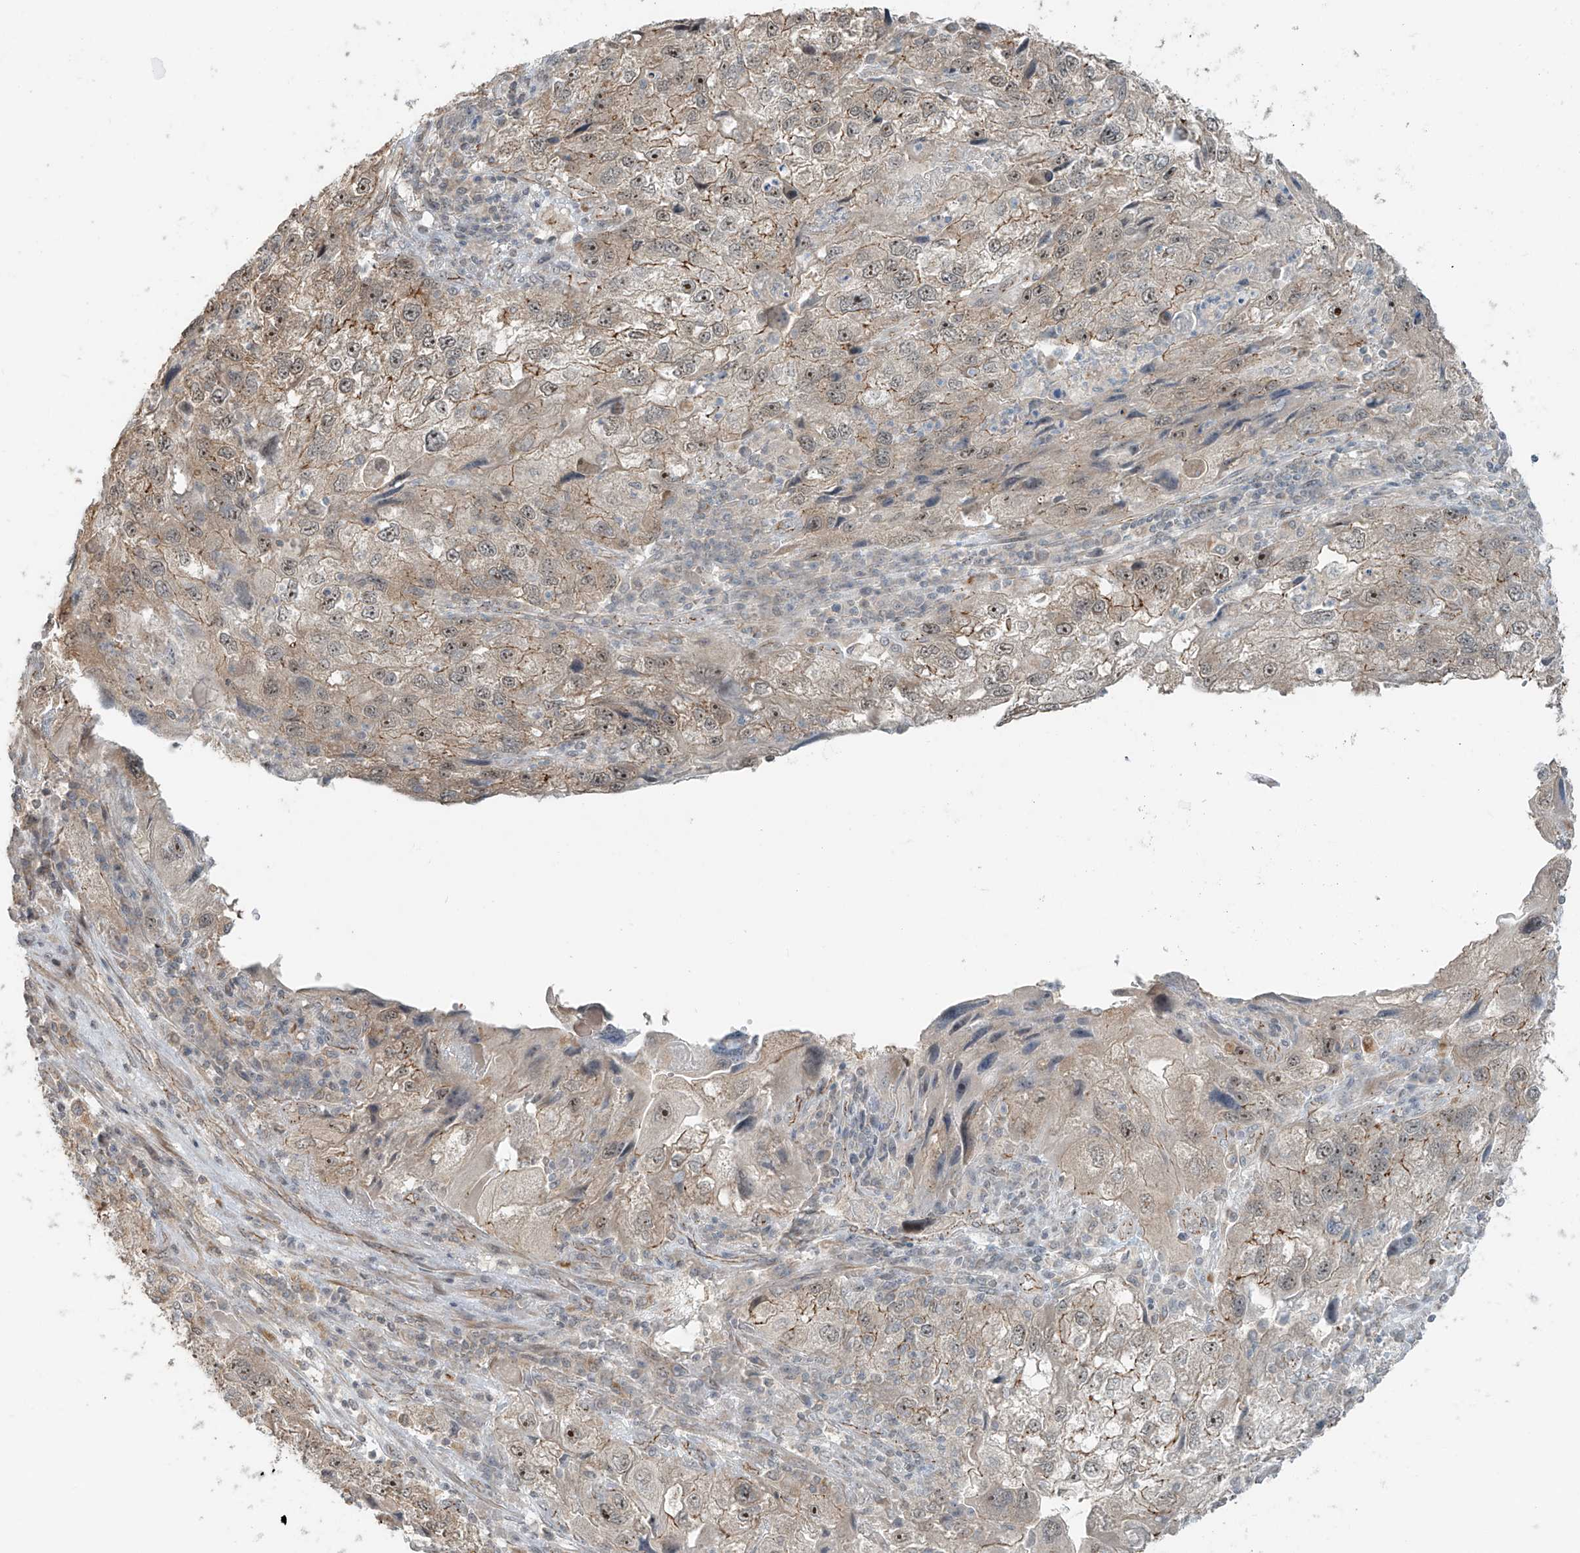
{"staining": {"intensity": "weak", "quantity": ">75%", "location": "cytoplasmic/membranous,nuclear"}, "tissue": "endometrial cancer", "cell_type": "Tumor cells", "image_type": "cancer", "snomed": [{"axis": "morphology", "description": "Adenocarcinoma, NOS"}, {"axis": "topography", "description": "Endometrium"}], "caption": "Human adenocarcinoma (endometrial) stained for a protein (brown) demonstrates weak cytoplasmic/membranous and nuclear positive expression in approximately >75% of tumor cells.", "gene": "ZNF16", "patient": {"sex": "female", "age": 49}}